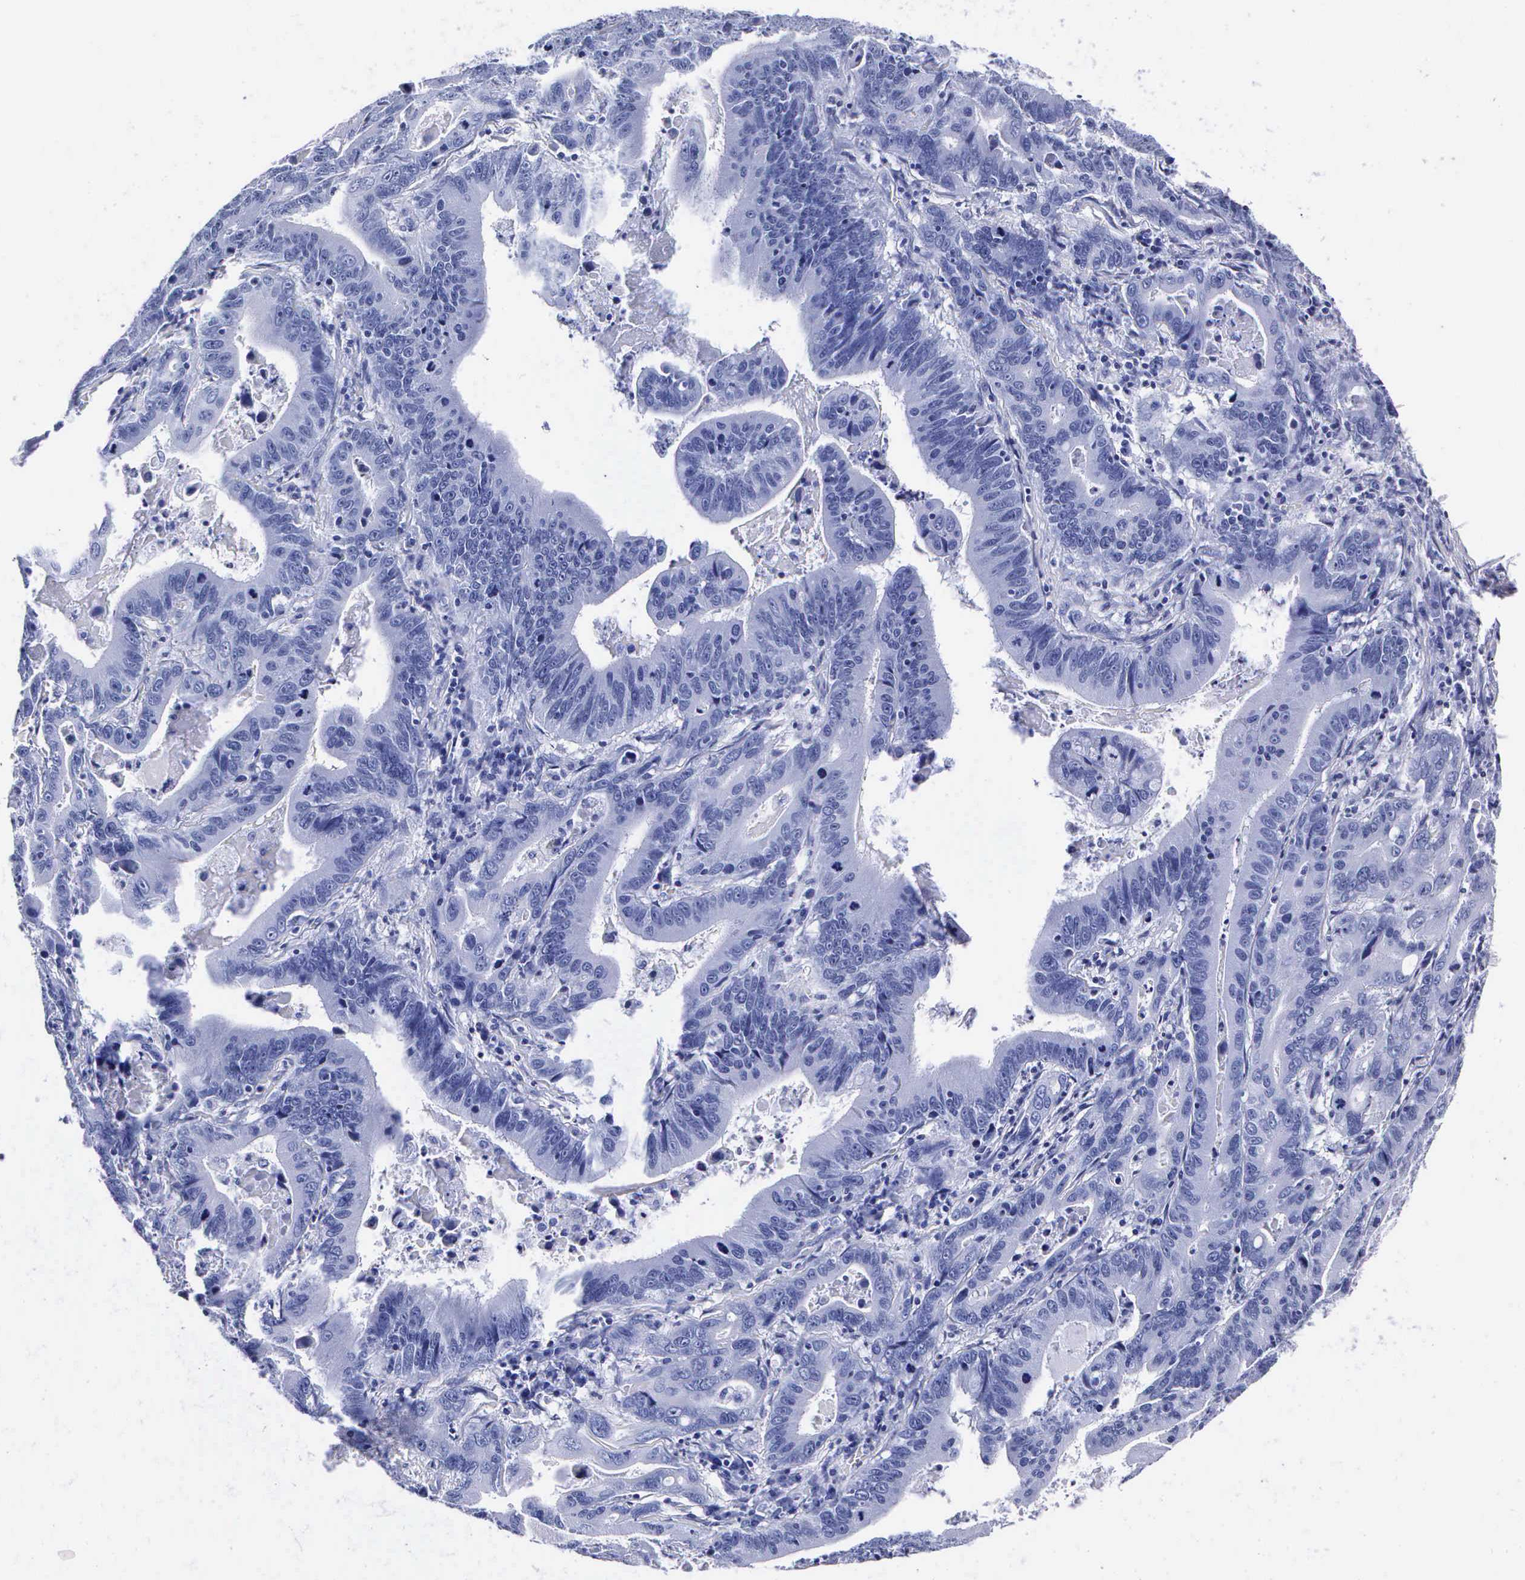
{"staining": {"intensity": "negative", "quantity": "none", "location": "none"}, "tissue": "stomach cancer", "cell_type": "Tumor cells", "image_type": "cancer", "snomed": [{"axis": "morphology", "description": "Adenocarcinoma, NOS"}, {"axis": "topography", "description": "Stomach, upper"}], "caption": "IHC photomicrograph of stomach adenocarcinoma stained for a protein (brown), which displays no expression in tumor cells.", "gene": "MB", "patient": {"sex": "male", "age": 63}}